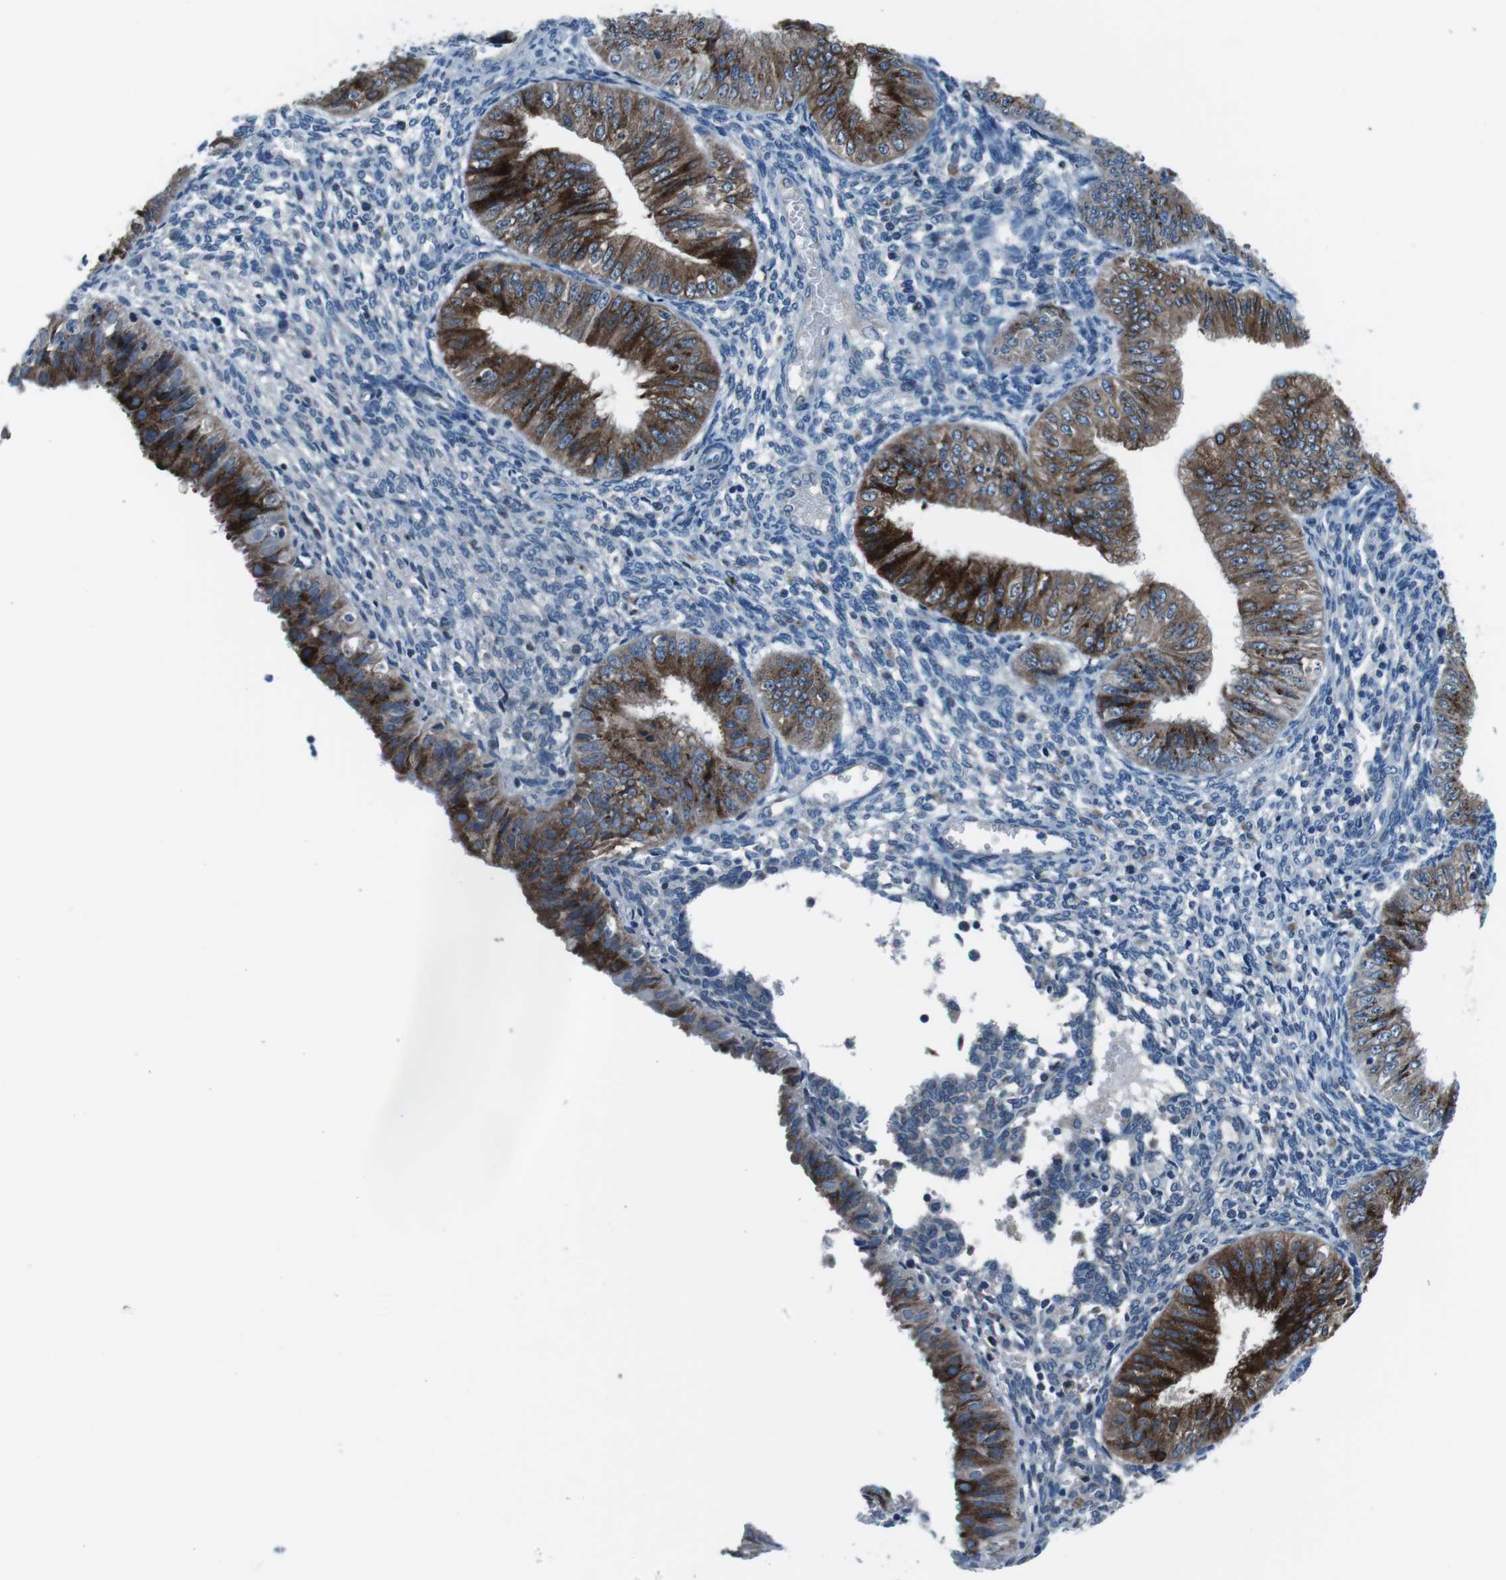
{"staining": {"intensity": "strong", "quantity": ">75%", "location": "cytoplasmic/membranous"}, "tissue": "endometrial cancer", "cell_type": "Tumor cells", "image_type": "cancer", "snomed": [{"axis": "morphology", "description": "Normal tissue, NOS"}, {"axis": "morphology", "description": "Adenocarcinoma, NOS"}, {"axis": "topography", "description": "Endometrium"}], "caption": "Immunohistochemistry (IHC) photomicrograph of adenocarcinoma (endometrial) stained for a protein (brown), which reveals high levels of strong cytoplasmic/membranous expression in approximately >75% of tumor cells.", "gene": "NUCB2", "patient": {"sex": "female", "age": 53}}